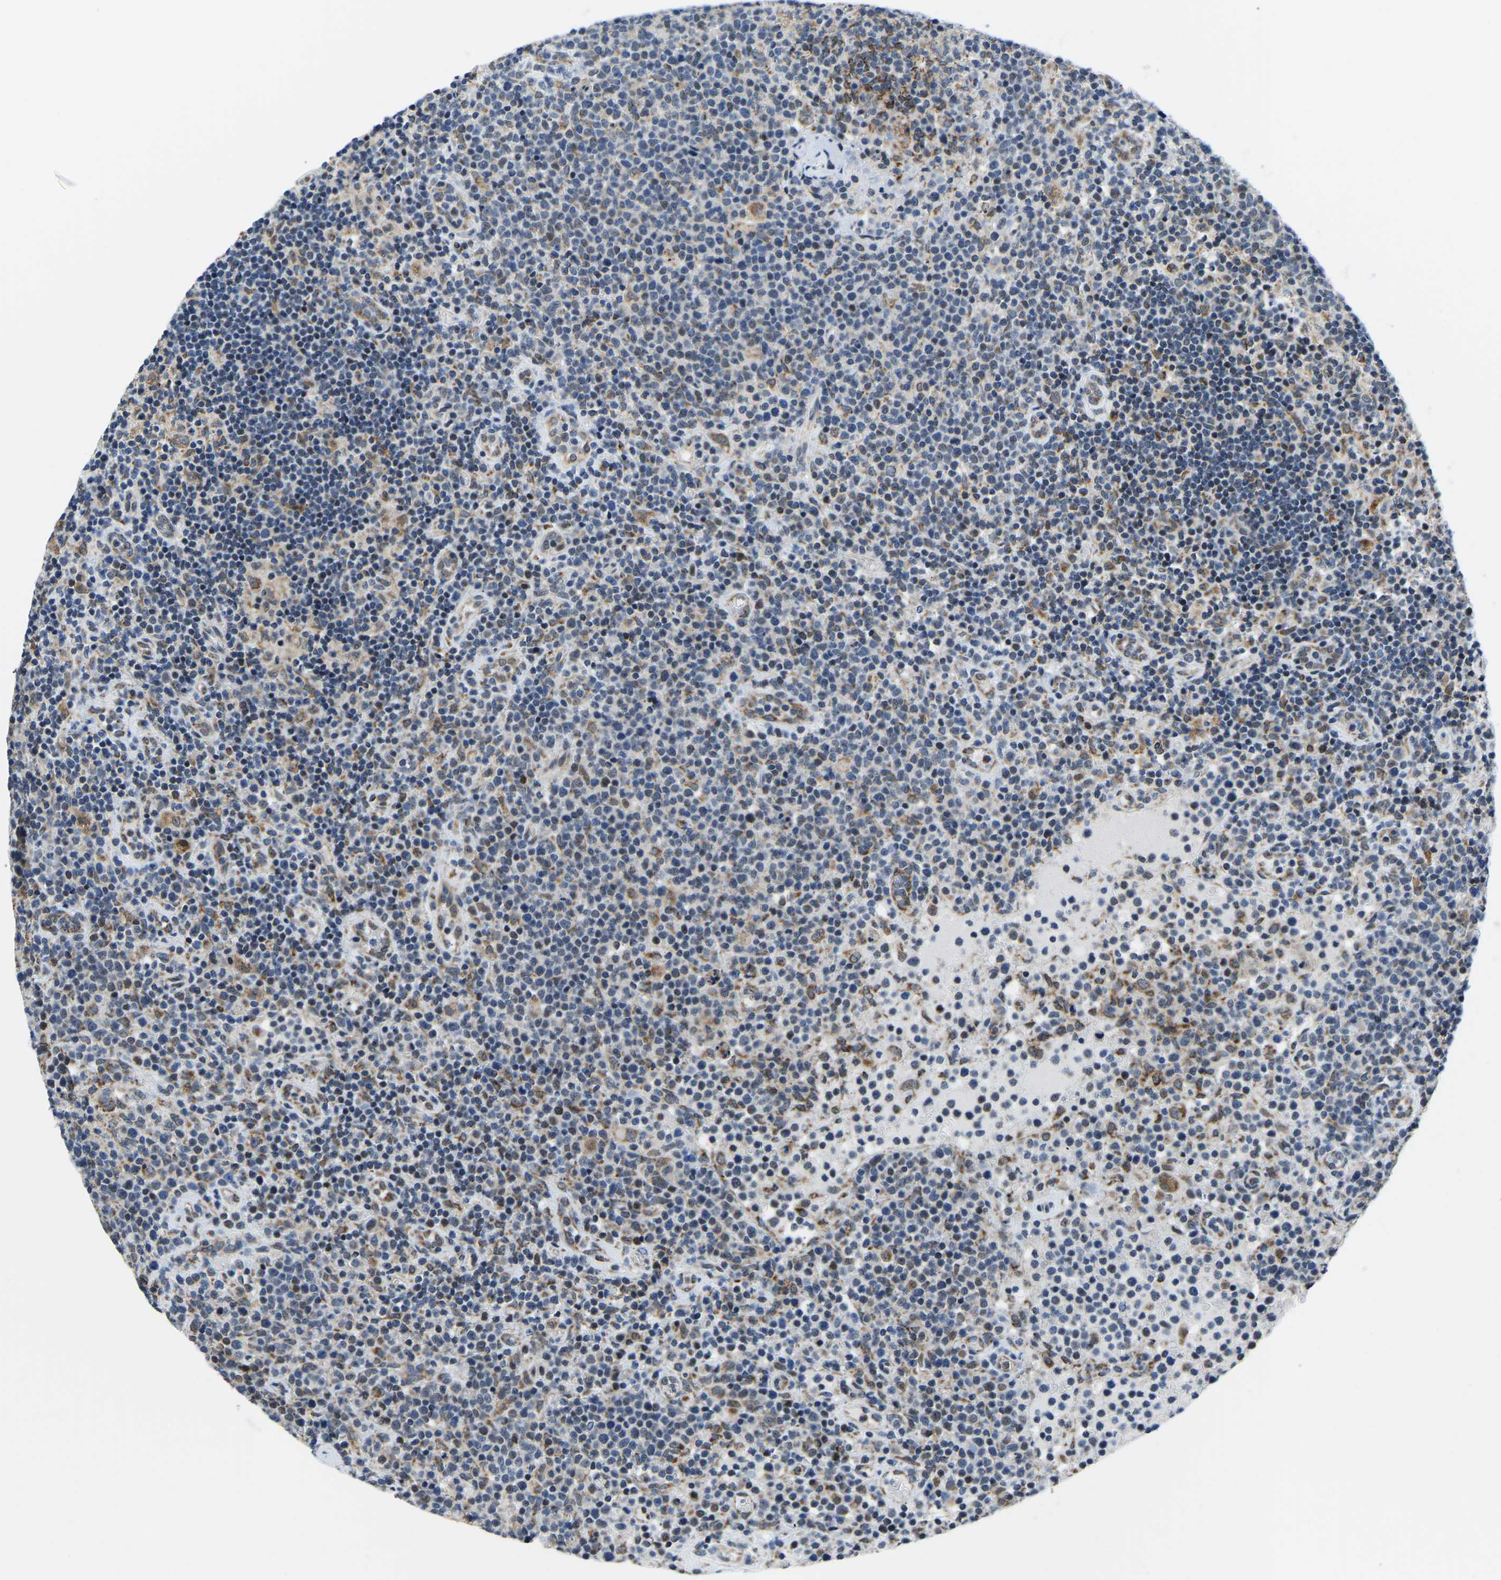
{"staining": {"intensity": "moderate", "quantity": "<25%", "location": "cytoplasmic/membranous"}, "tissue": "lymphoma", "cell_type": "Tumor cells", "image_type": "cancer", "snomed": [{"axis": "morphology", "description": "Malignant lymphoma, non-Hodgkin's type, High grade"}, {"axis": "topography", "description": "Lymph node"}], "caption": "Immunohistochemistry image of malignant lymphoma, non-Hodgkin's type (high-grade) stained for a protein (brown), which shows low levels of moderate cytoplasmic/membranous staining in about <25% of tumor cells.", "gene": "BNIP3L", "patient": {"sex": "male", "age": 61}}